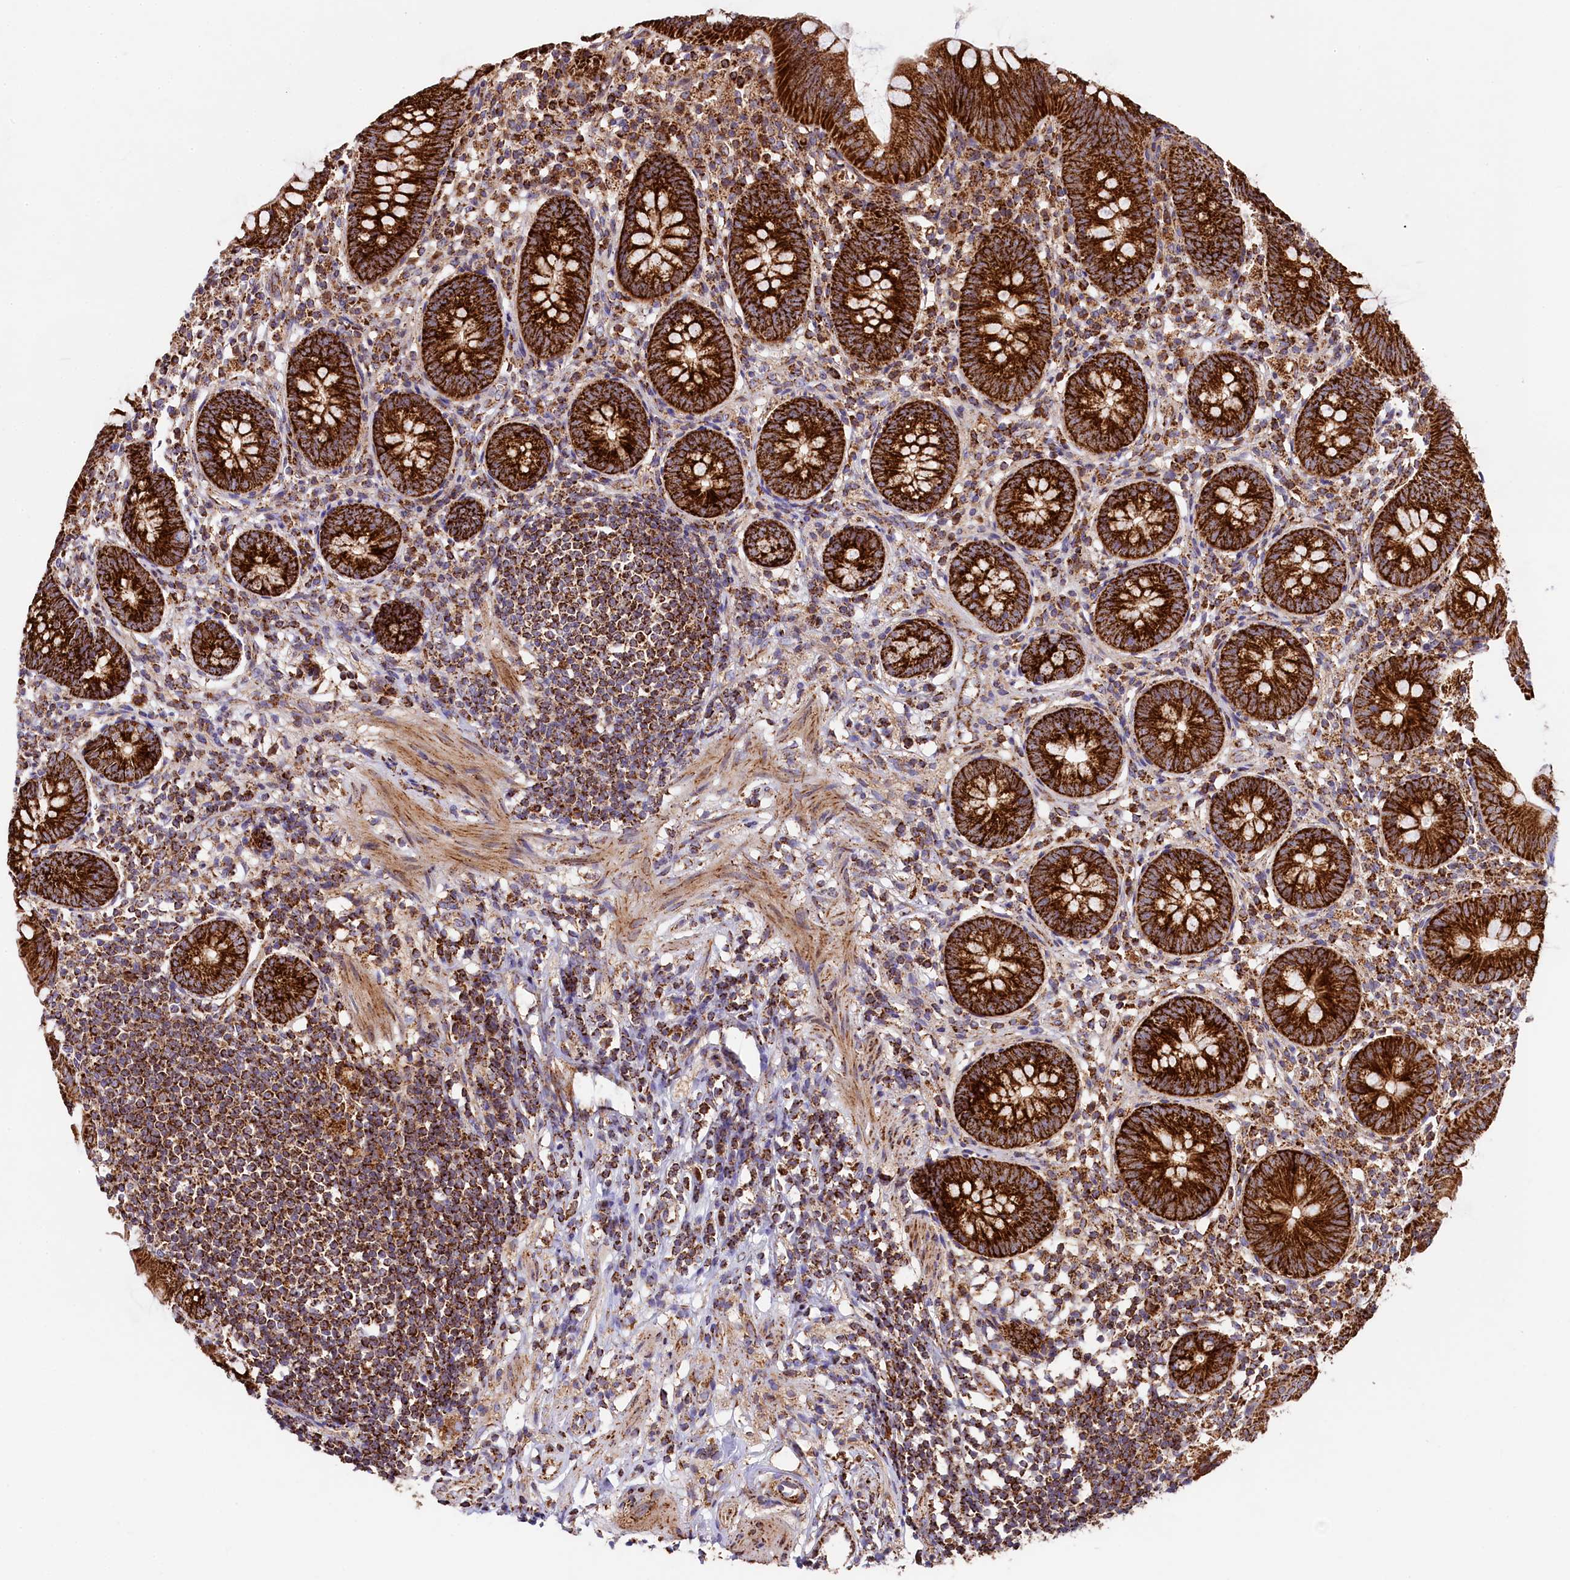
{"staining": {"intensity": "strong", "quantity": ">75%", "location": "cytoplasmic/membranous"}, "tissue": "appendix", "cell_type": "Glandular cells", "image_type": "normal", "snomed": [{"axis": "morphology", "description": "Normal tissue, NOS"}, {"axis": "topography", "description": "Appendix"}], "caption": "DAB immunohistochemical staining of normal appendix exhibits strong cytoplasmic/membranous protein expression in approximately >75% of glandular cells. (DAB (3,3'-diaminobenzidine) IHC with brightfield microscopy, high magnification).", "gene": "CLYBL", "patient": {"sex": "female", "age": 62}}